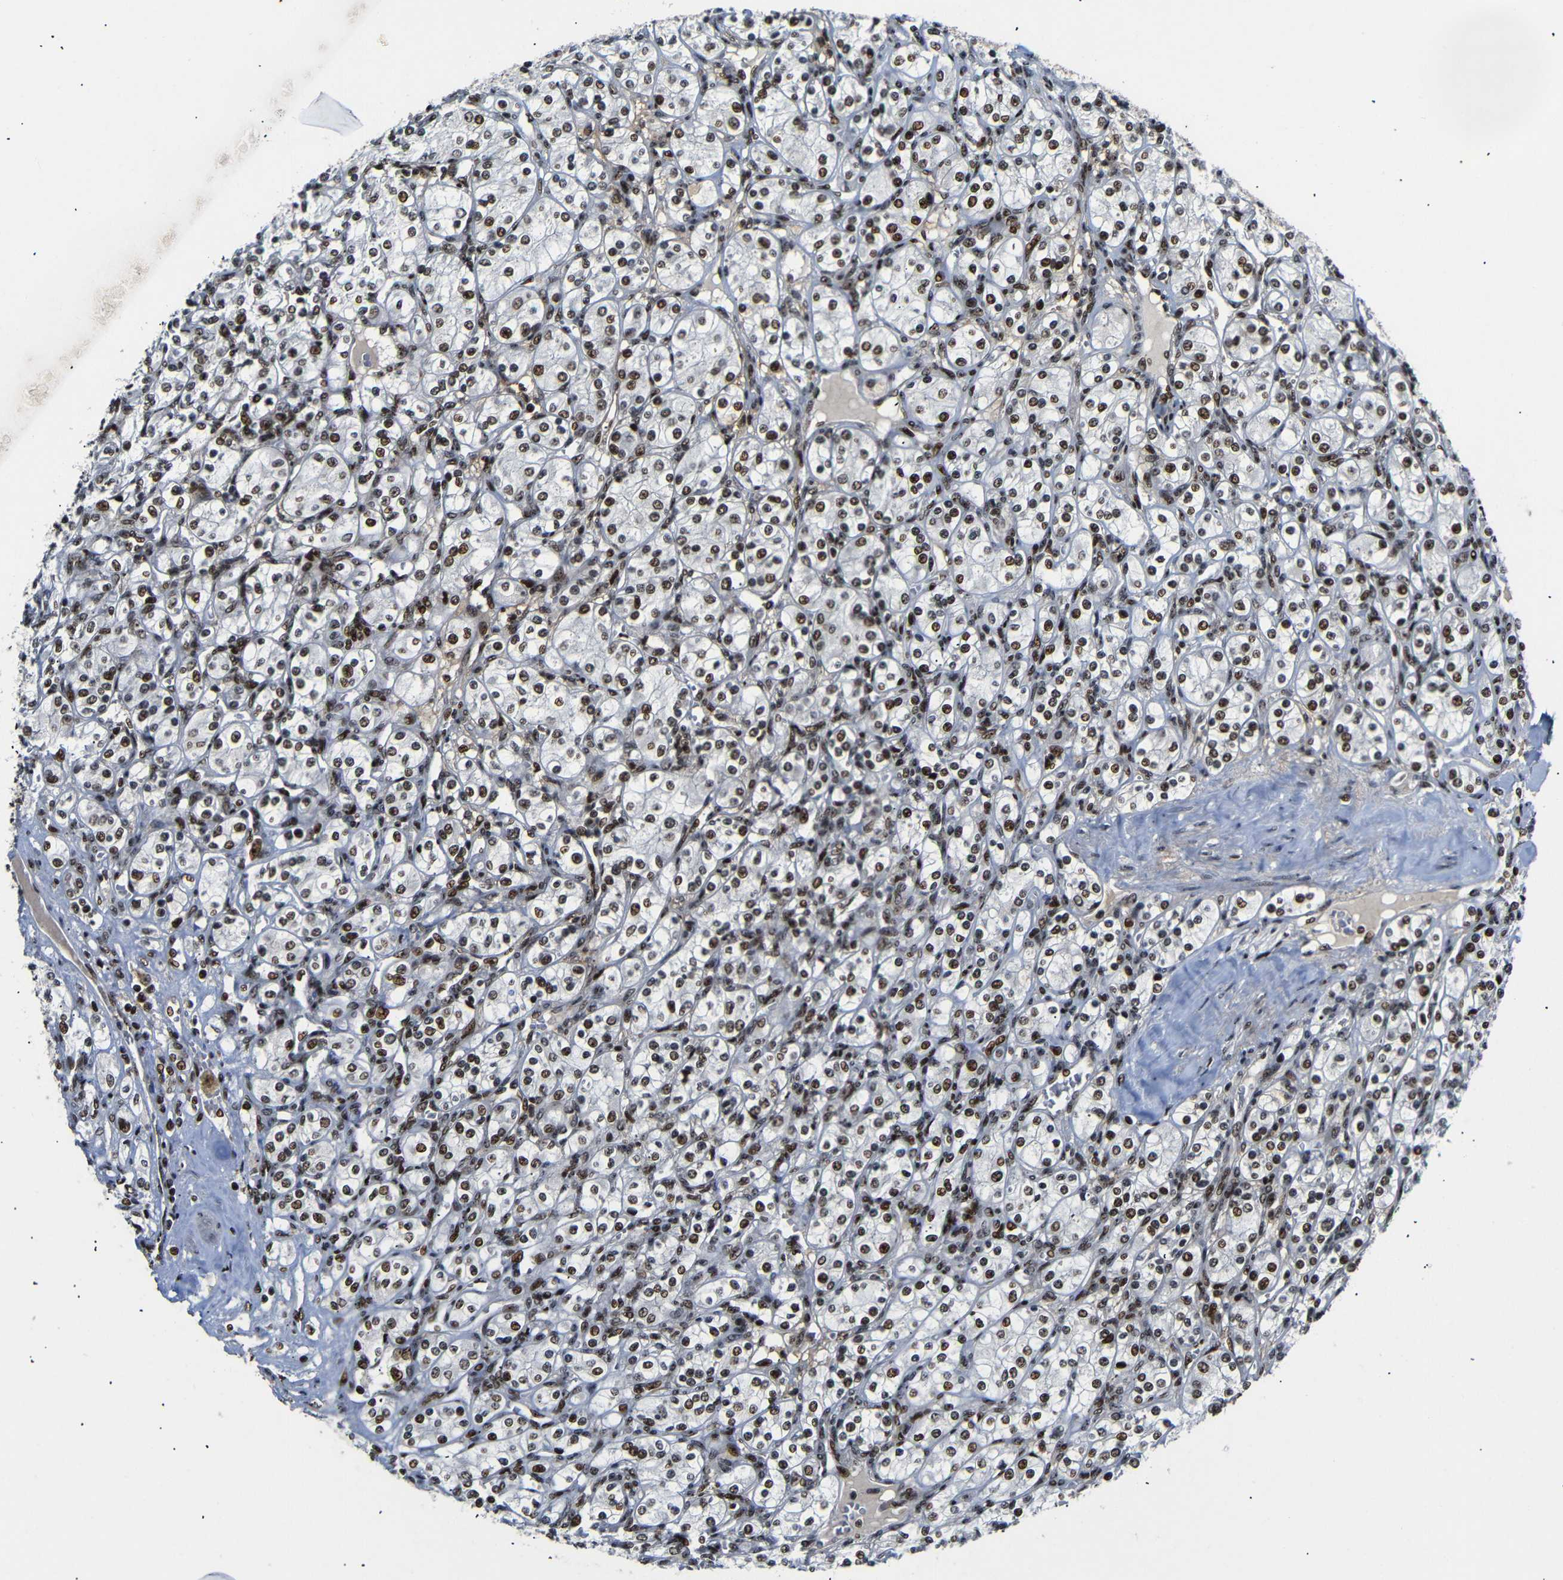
{"staining": {"intensity": "strong", "quantity": ">75%", "location": "nuclear"}, "tissue": "renal cancer", "cell_type": "Tumor cells", "image_type": "cancer", "snomed": [{"axis": "morphology", "description": "Adenocarcinoma, NOS"}, {"axis": "topography", "description": "Kidney"}], "caption": "Tumor cells display strong nuclear expression in approximately >75% of cells in renal cancer (adenocarcinoma). (DAB = brown stain, brightfield microscopy at high magnification).", "gene": "SETDB2", "patient": {"sex": "male", "age": 77}}